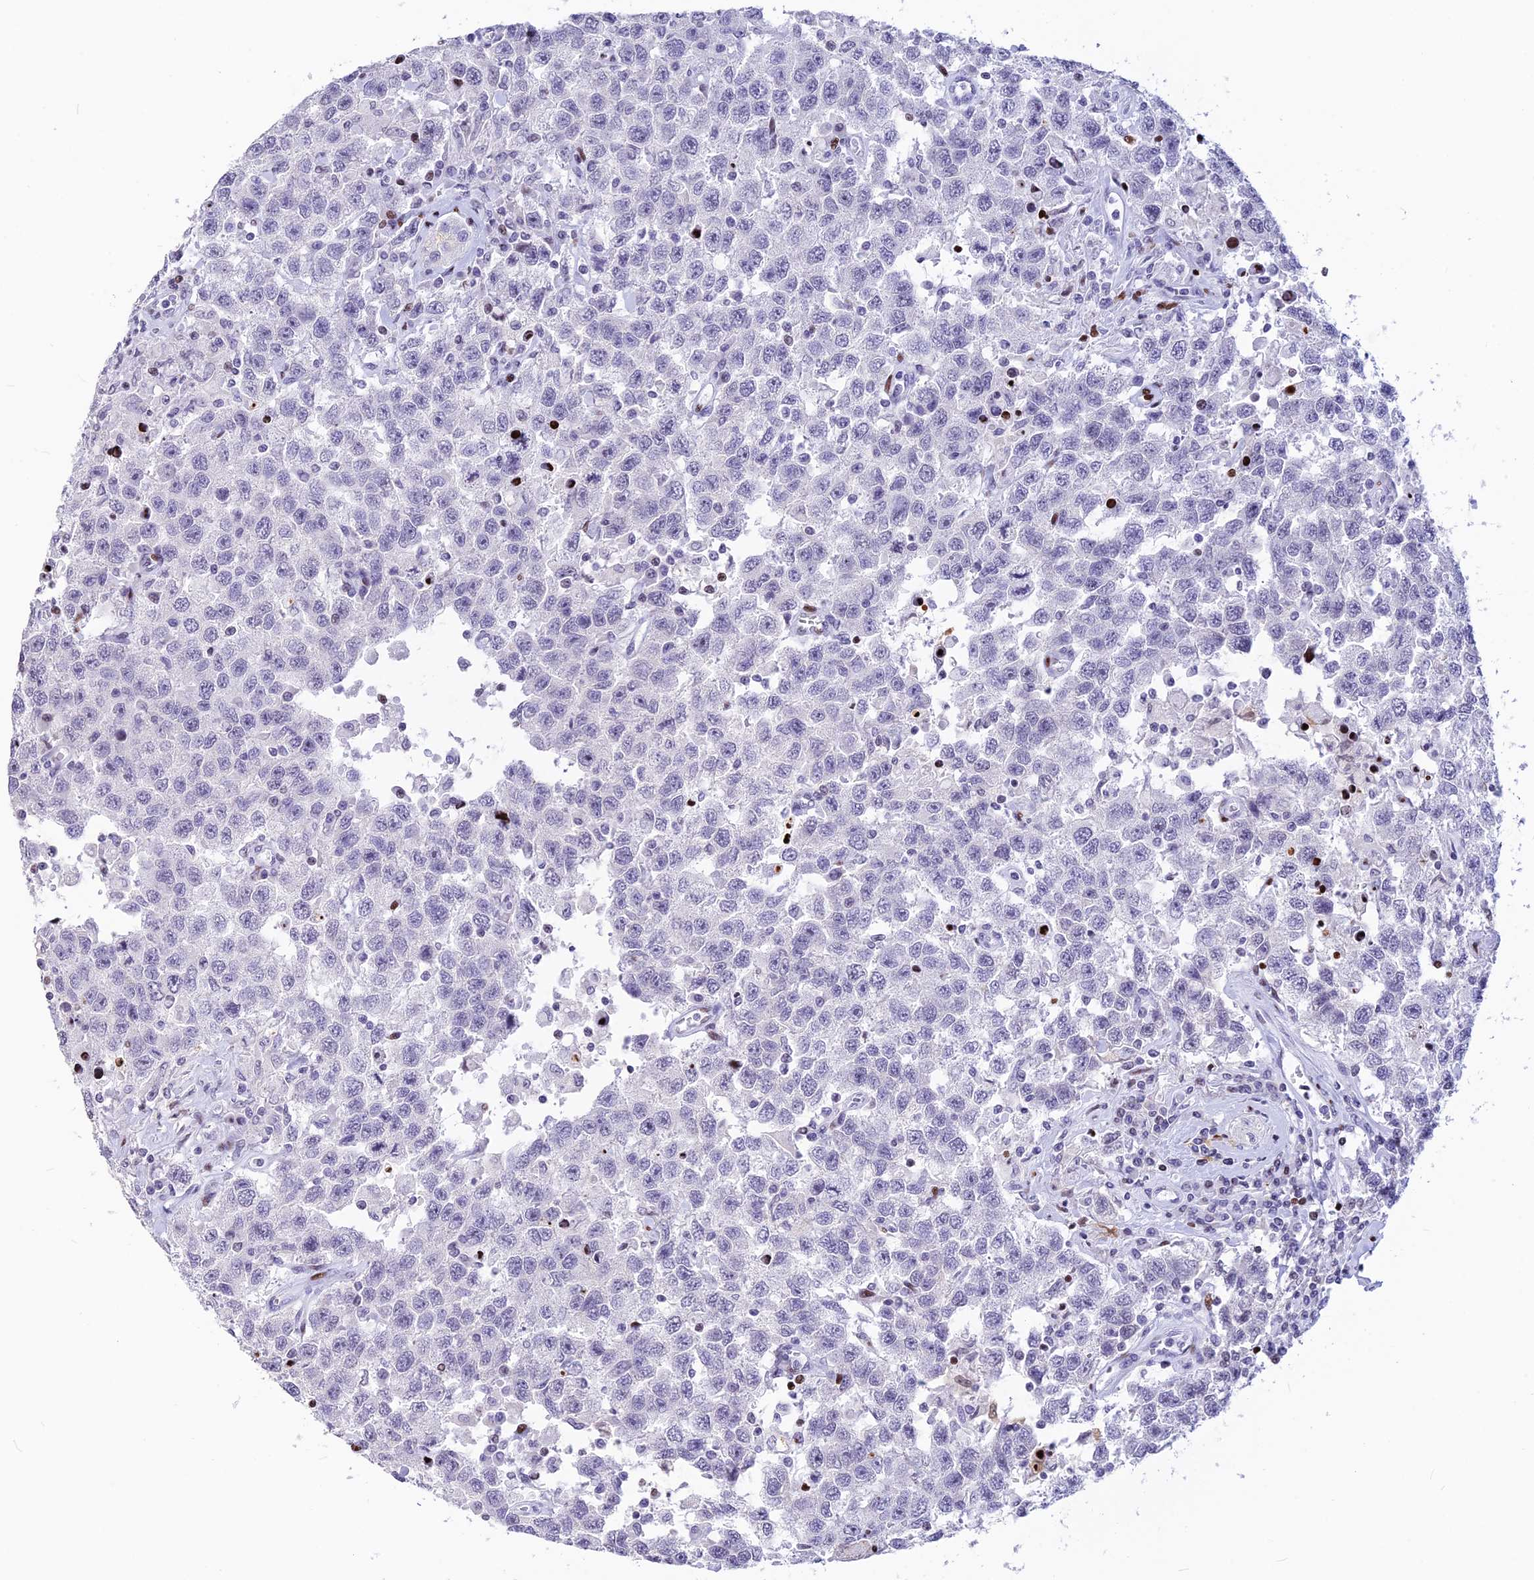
{"staining": {"intensity": "negative", "quantity": "none", "location": "none"}, "tissue": "testis cancer", "cell_type": "Tumor cells", "image_type": "cancer", "snomed": [{"axis": "morphology", "description": "Seminoma, NOS"}, {"axis": "topography", "description": "Testis"}], "caption": "Immunohistochemistry (IHC) photomicrograph of neoplastic tissue: human seminoma (testis) stained with DAB shows no significant protein expression in tumor cells.", "gene": "PRPS1", "patient": {"sex": "male", "age": 41}}